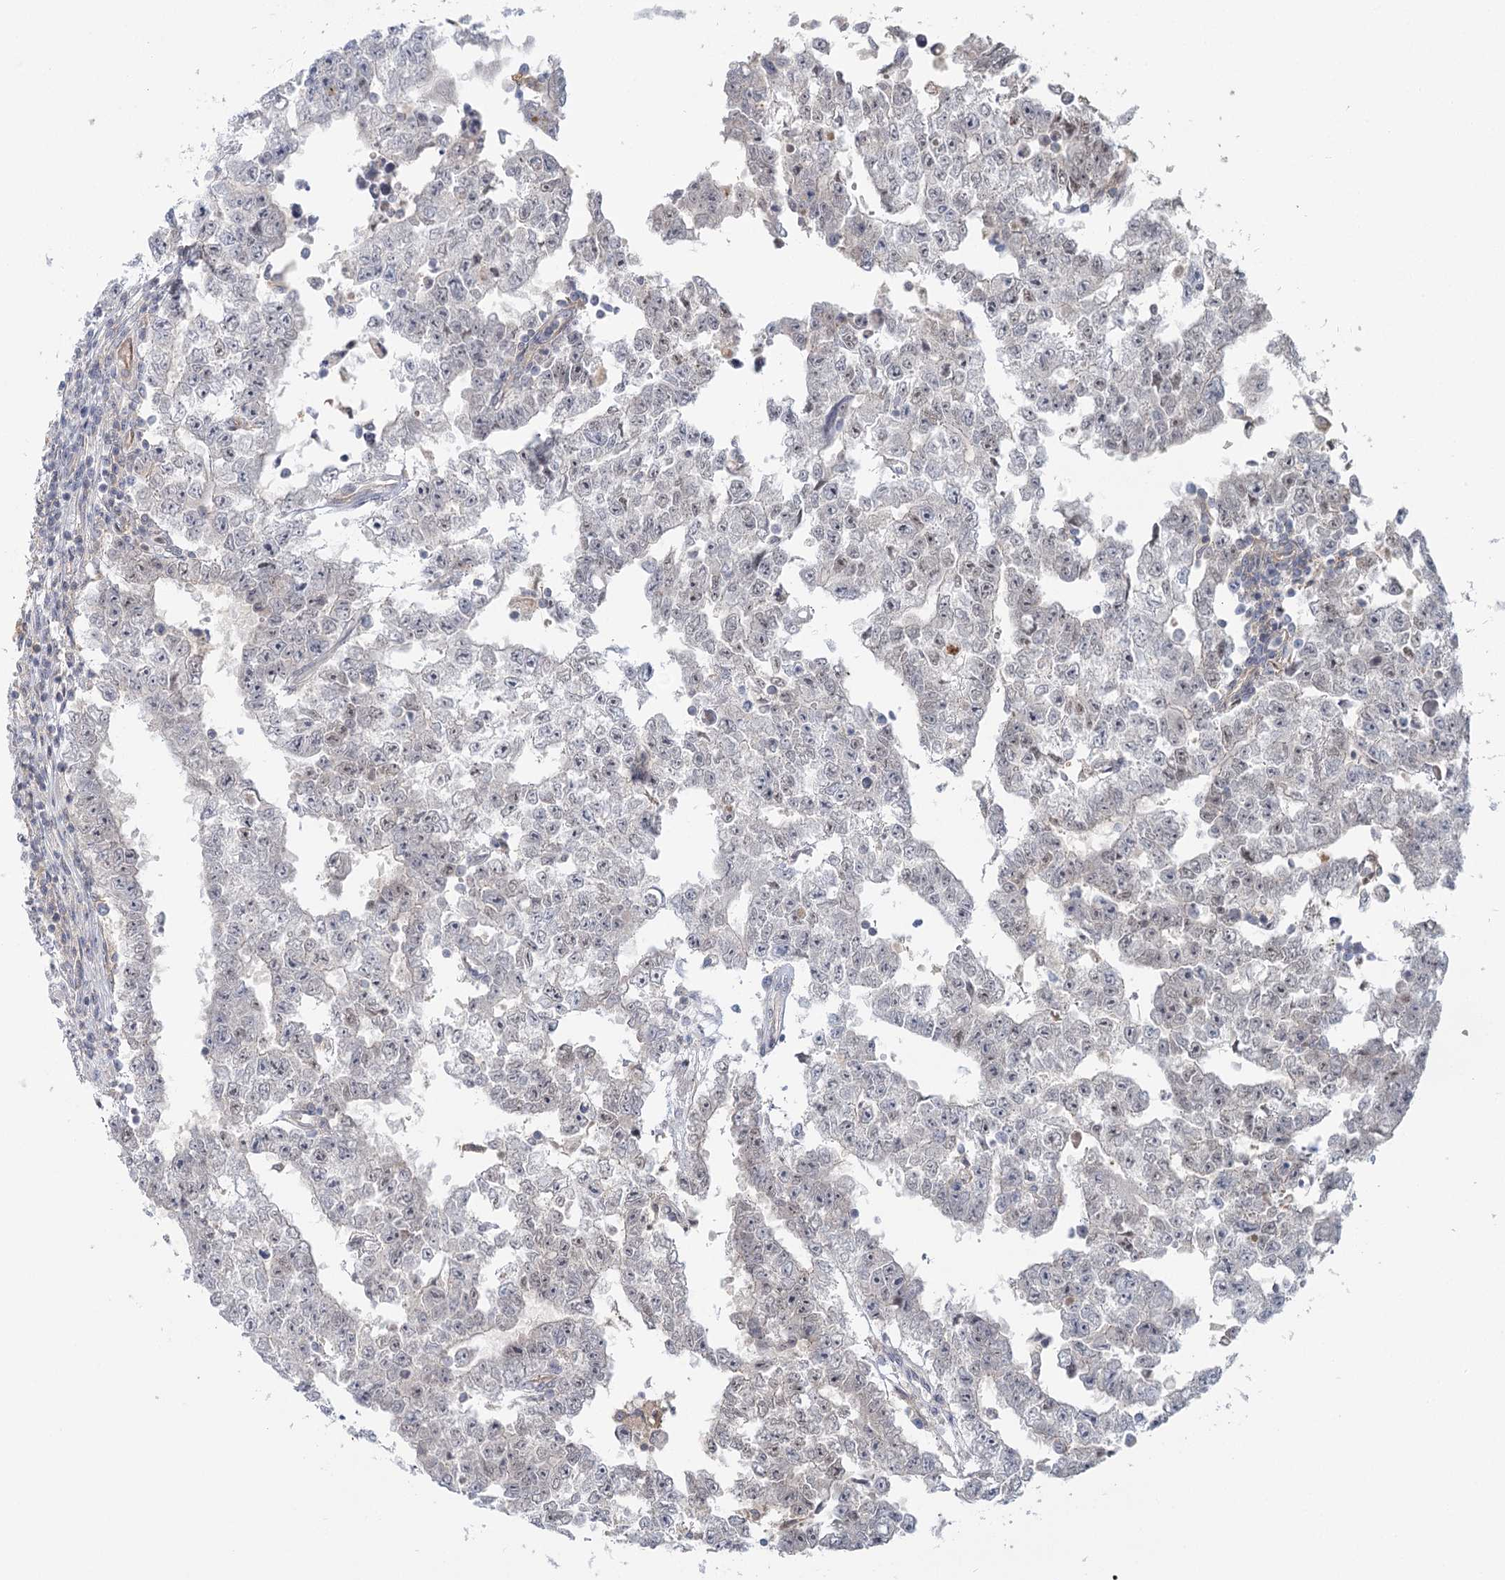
{"staining": {"intensity": "weak", "quantity": "<25%", "location": "nuclear"}, "tissue": "testis cancer", "cell_type": "Tumor cells", "image_type": "cancer", "snomed": [{"axis": "morphology", "description": "Carcinoma, Embryonal, NOS"}, {"axis": "topography", "description": "Testis"}], "caption": "DAB (3,3'-diaminobenzidine) immunohistochemical staining of testis cancer exhibits no significant staining in tumor cells.", "gene": "USP11", "patient": {"sex": "male", "age": 25}}